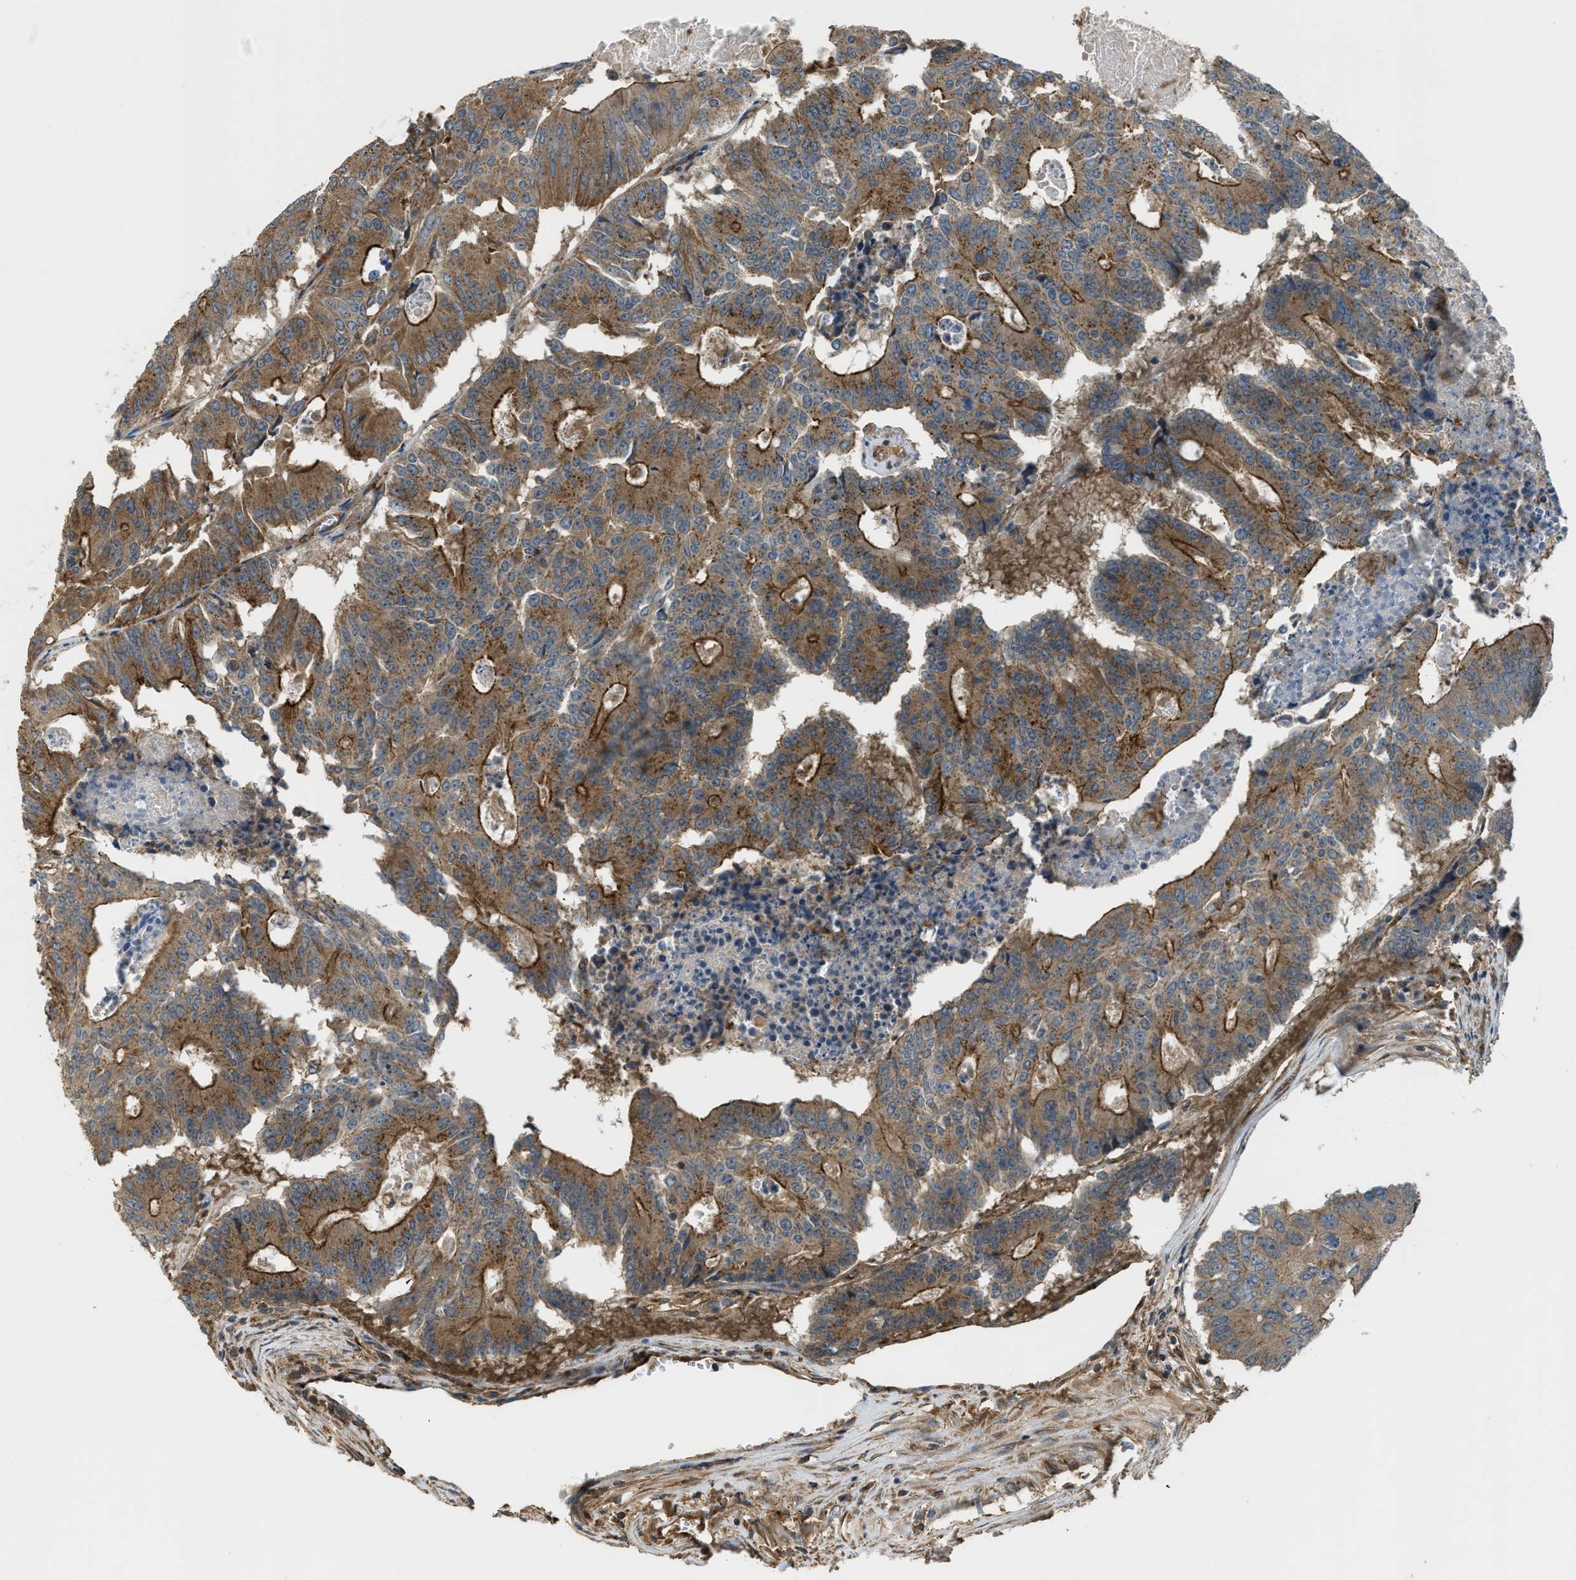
{"staining": {"intensity": "moderate", "quantity": ">75%", "location": "cytoplasmic/membranous"}, "tissue": "colorectal cancer", "cell_type": "Tumor cells", "image_type": "cancer", "snomed": [{"axis": "morphology", "description": "Adenocarcinoma, NOS"}, {"axis": "topography", "description": "Colon"}], "caption": "The immunohistochemical stain highlights moderate cytoplasmic/membranous positivity in tumor cells of colorectal cancer tissue. Nuclei are stained in blue.", "gene": "BAG4", "patient": {"sex": "male", "age": 87}}